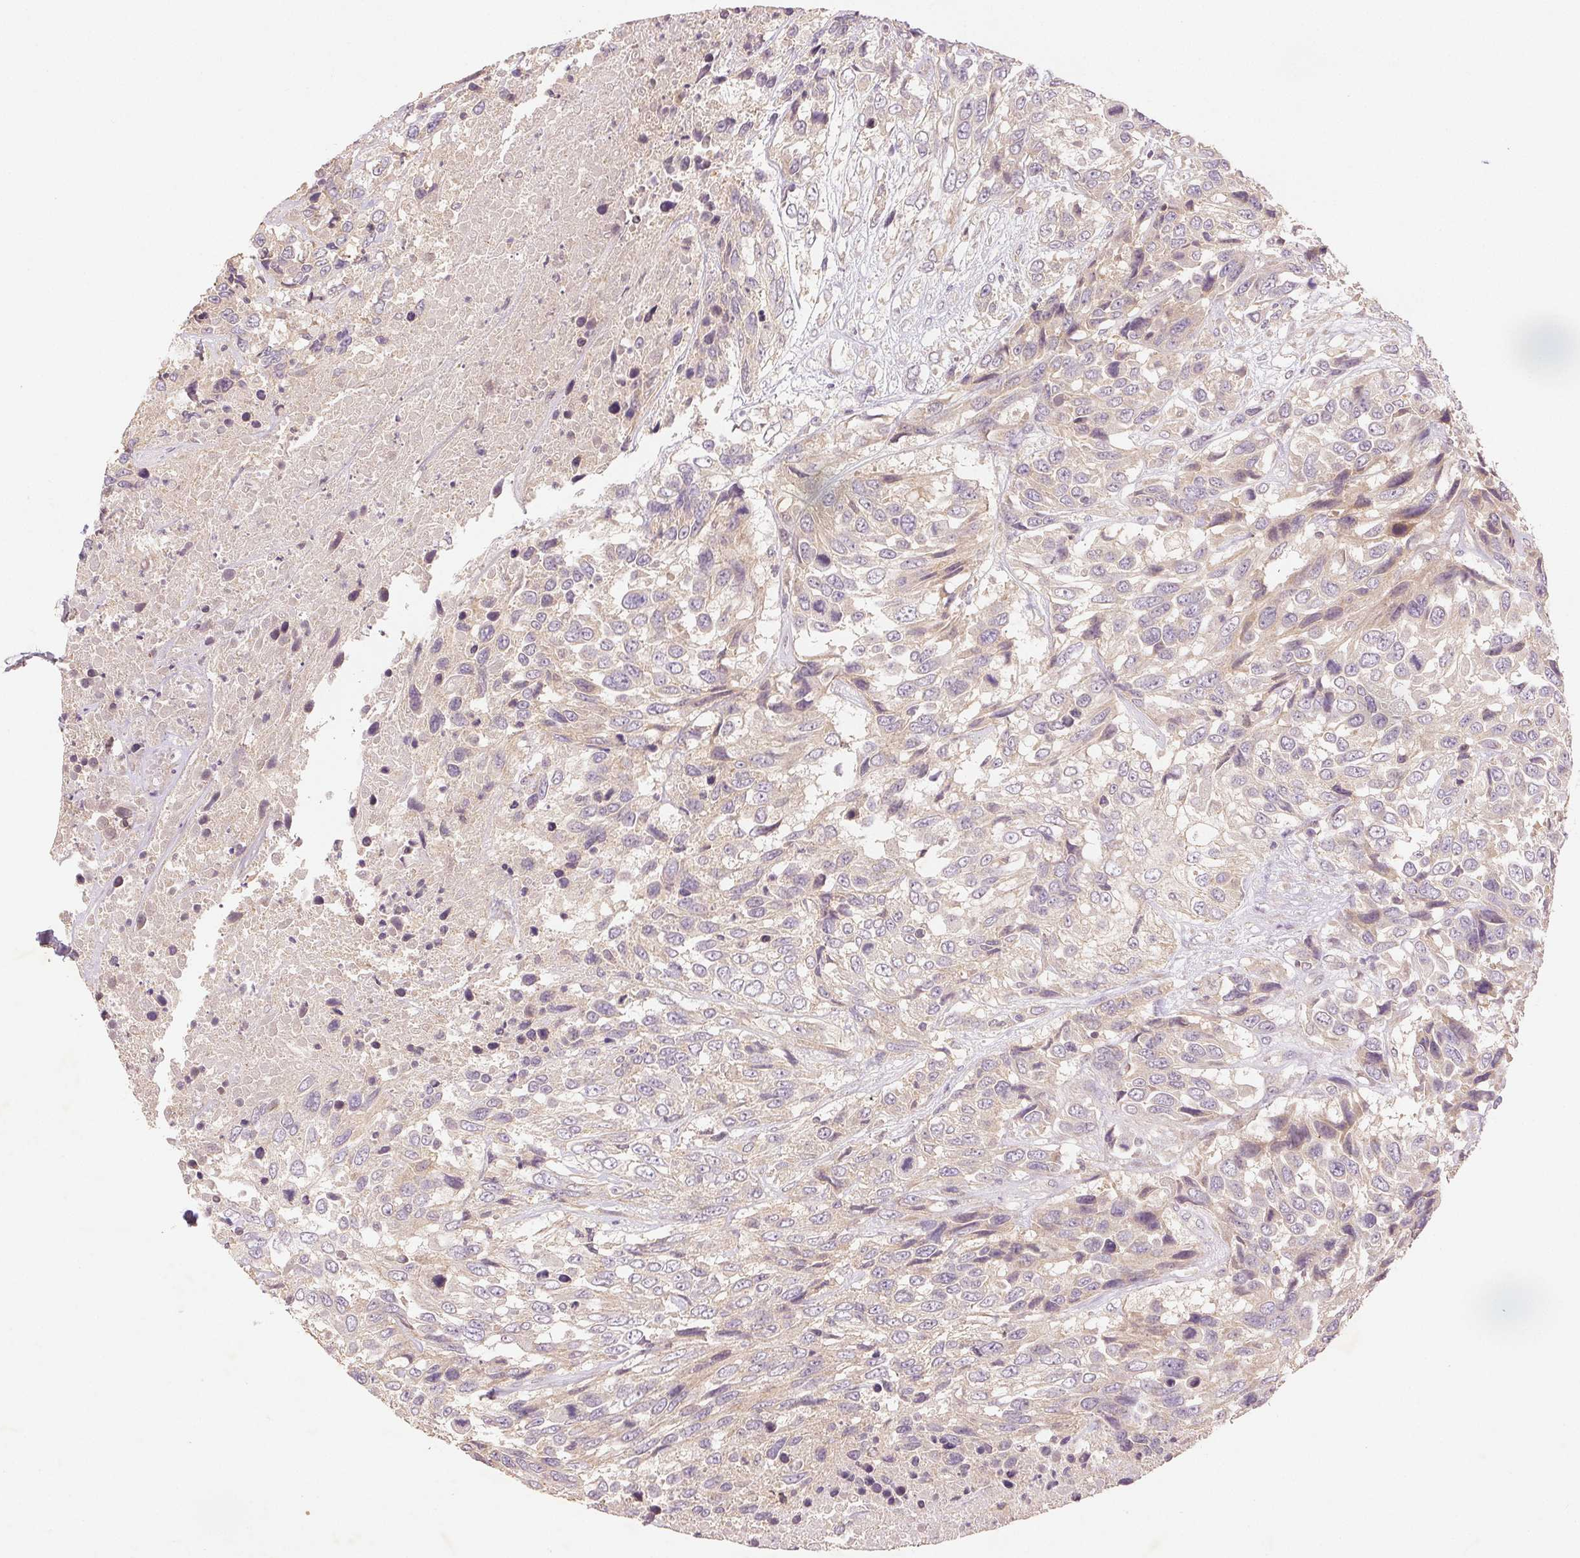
{"staining": {"intensity": "negative", "quantity": "none", "location": "none"}, "tissue": "urothelial cancer", "cell_type": "Tumor cells", "image_type": "cancer", "snomed": [{"axis": "morphology", "description": "Urothelial carcinoma, High grade"}, {"axis": "topography", "description": "Urinary bladder"}], "caption": "The photomicrograph shows no significant staining in tumor cells of urothelial carcinoma (high-grade).", "gene": "YIF1B", "patient": {"sex": "female", "age": 70}}